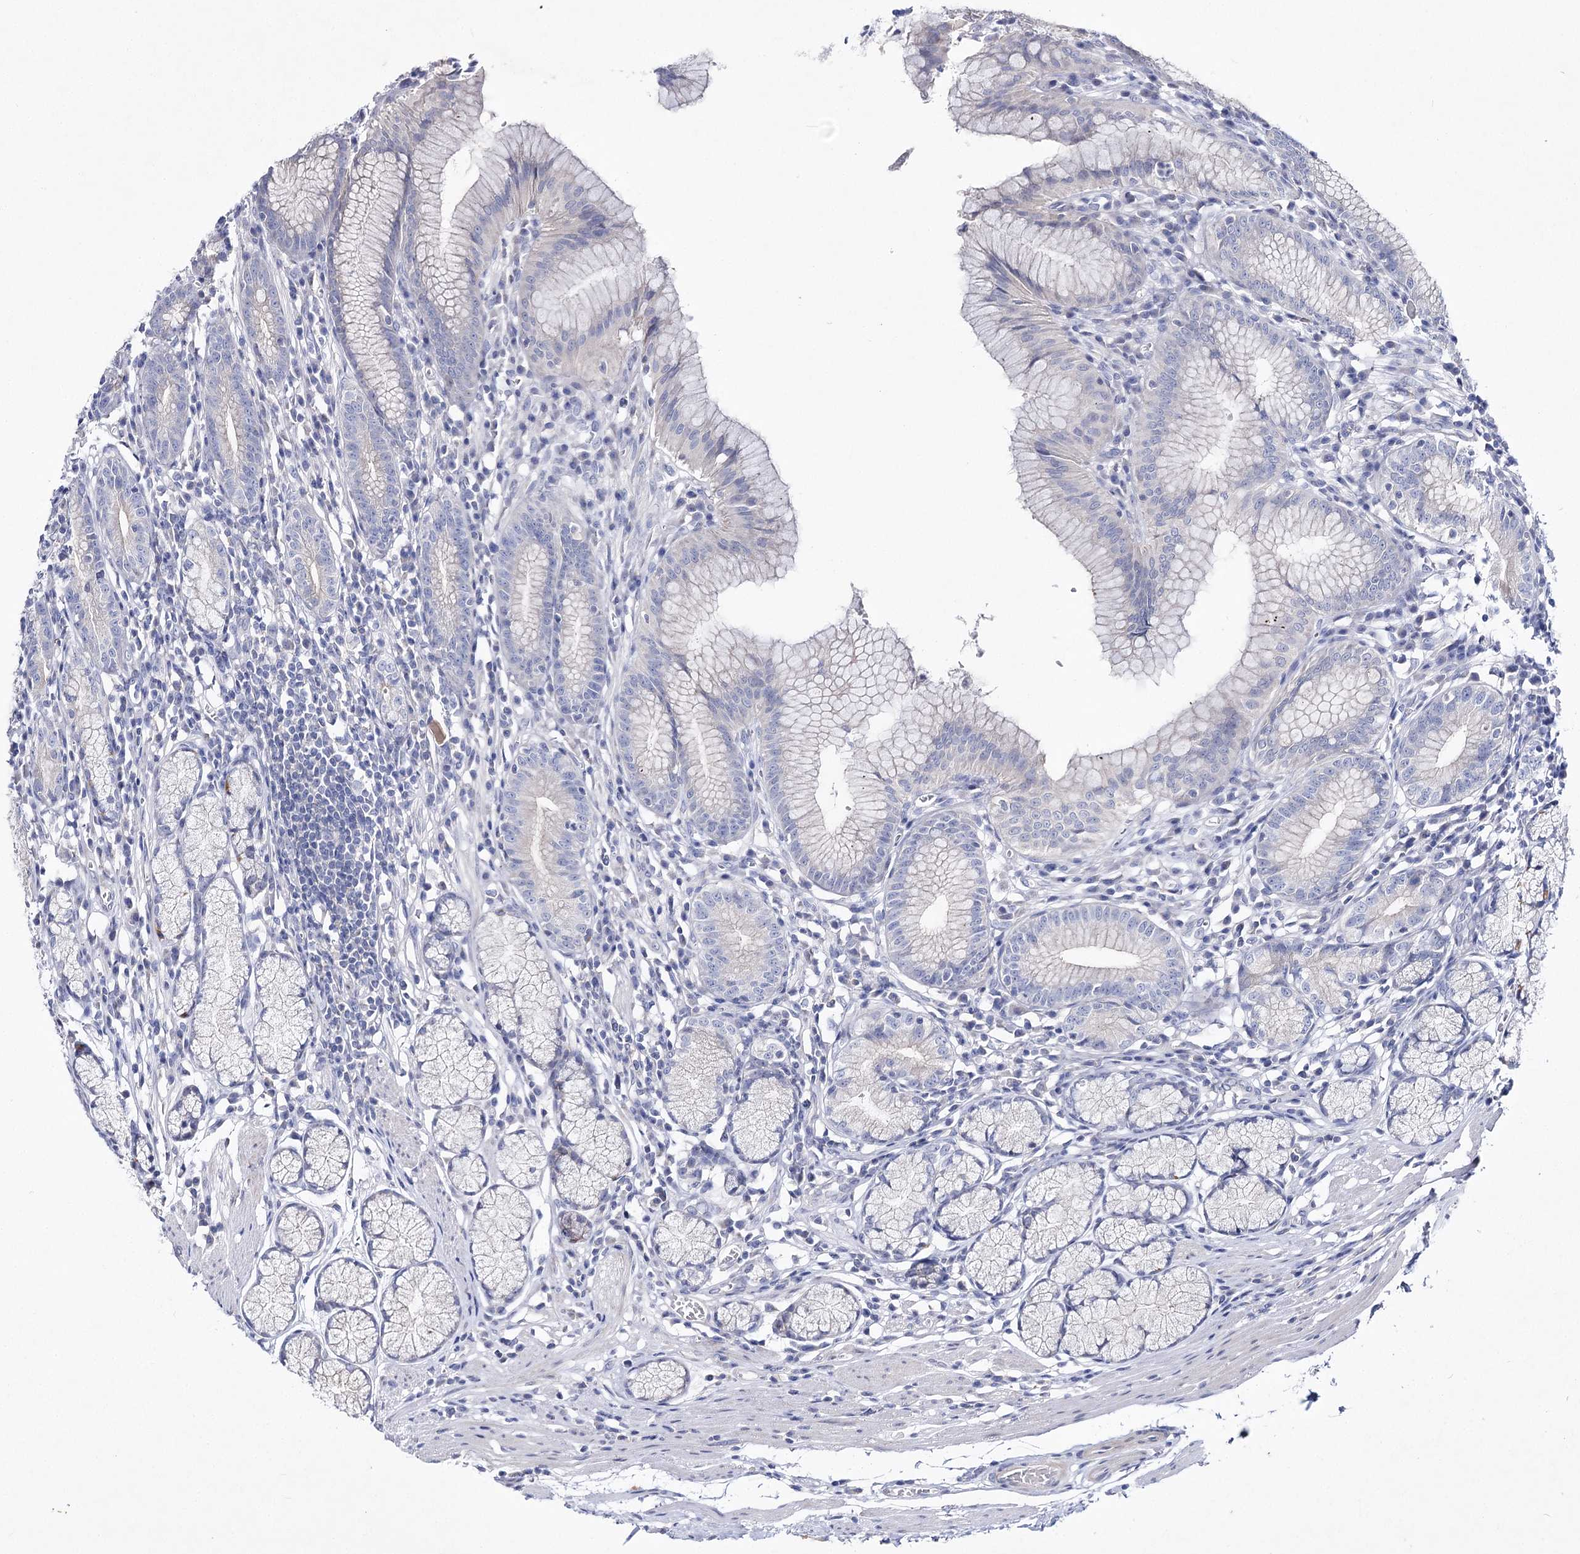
{"staining": {"intensity": "negative", "quantity": "none", "location": "none"}, "tissue": "stomach", "cell_type": "Glandular cells", "image_type": "normal", "snomed": [{"axis": "morphology", "description": "Normal tissue, NOS"}, {"axis": "topography", "description": "Stomach"}], "caption": "This is a image of immunohistochemistry staining of normal stomach, which shows no positivity in glandular cells.", "gene": "LRRC14B", "patient": {"sex": "male", "age": 55}}